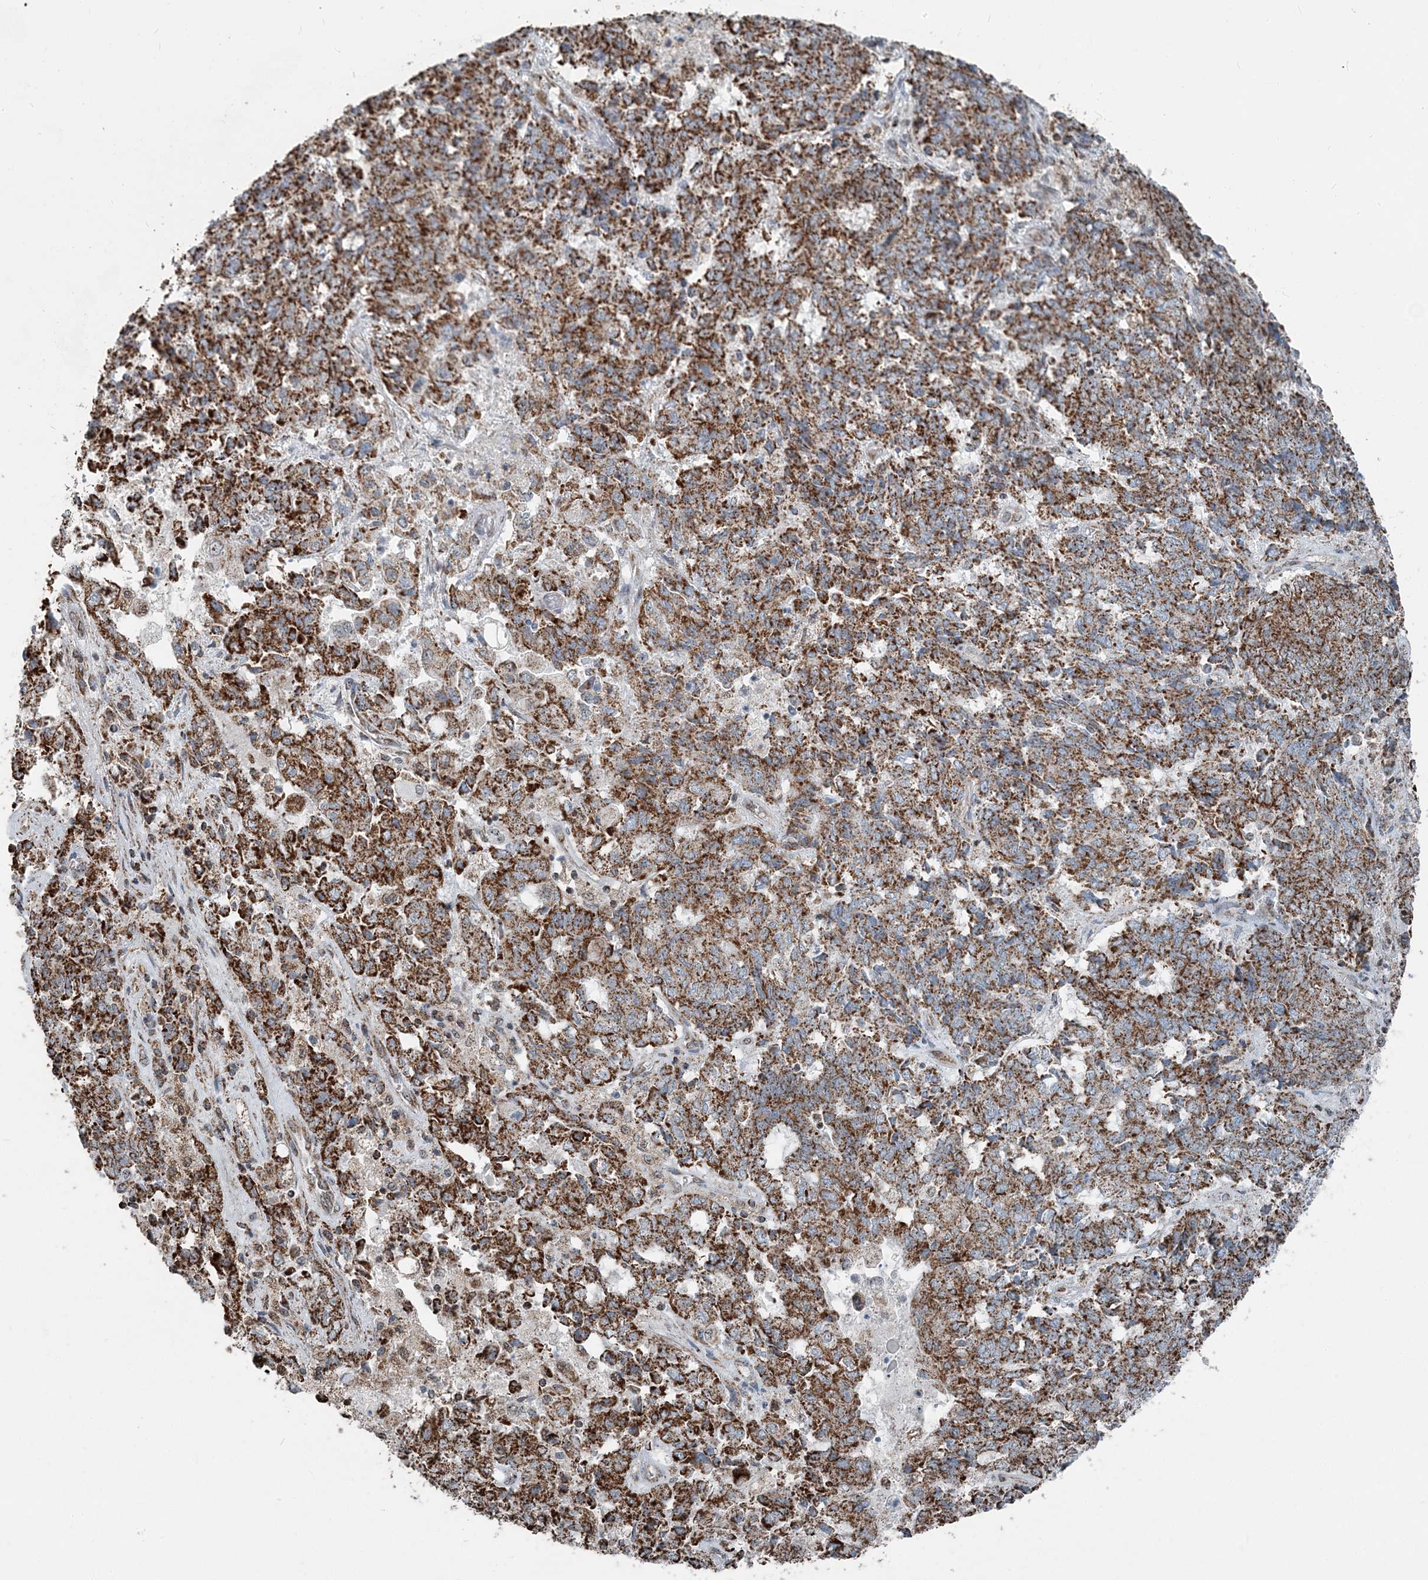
{"staining": {"intensity": "strong", "quantity": "25%-75%", "location": "cytoplasmic/membranous"}, "tissue": "endometrial cancer", "cell_type": "Tumor cells", "image_type": "cancer", "snomed": [{"axis": "morphology", "description": "Adenocarcinoma, NOS"}, {"axis": "topography", "description": "Endometrium"}], "caption": "Immunohistochemical staining of human endometrial cancer (adenocarcinoma) displays high levels of strong cytoplasmic/membranous protein staining in approximately 25%-75% of tumor cells.", "gene": "SUCLG1", "patient": {"sex": "female", "age": 80}}